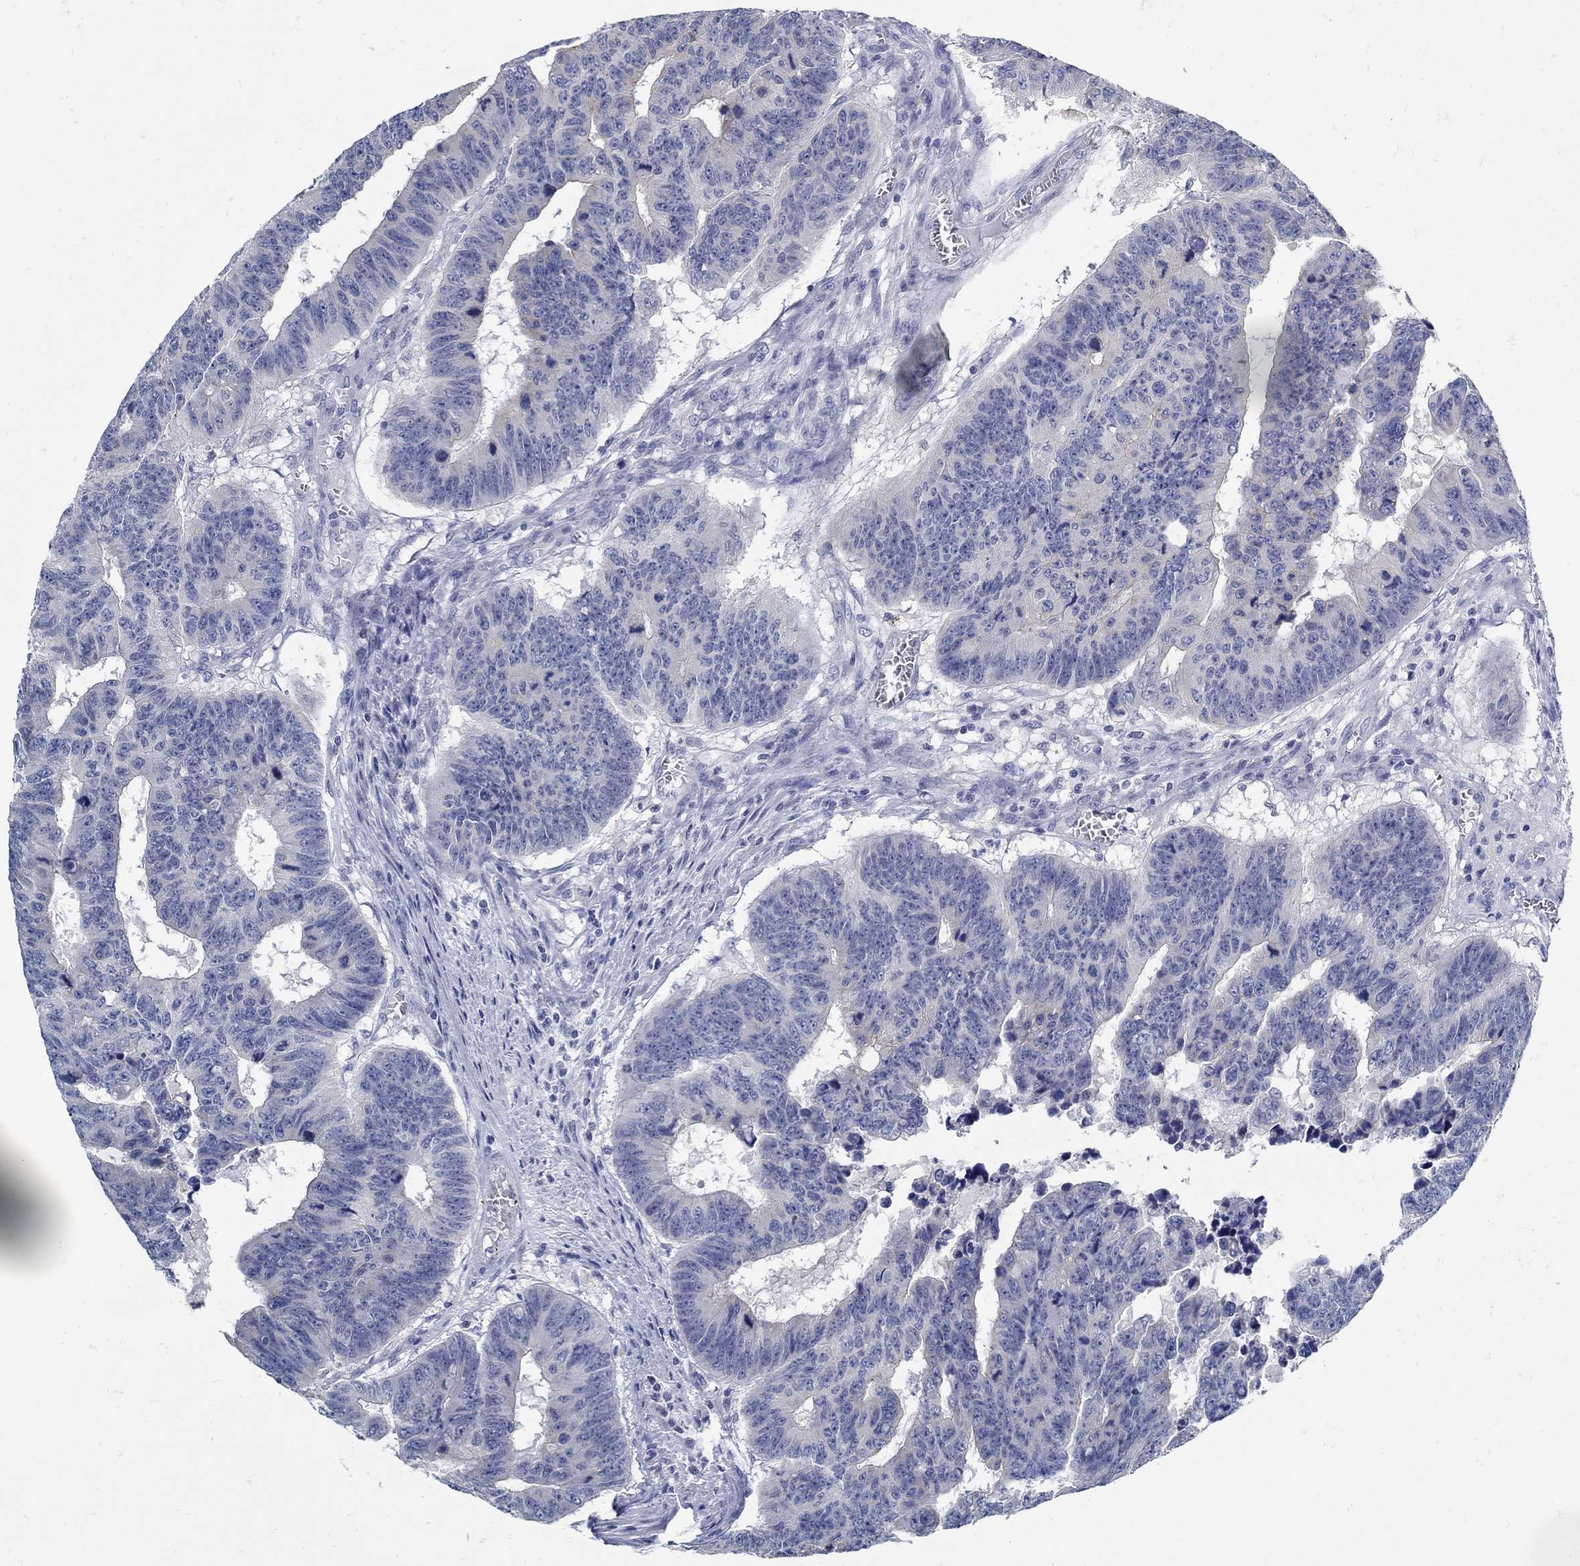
{"staining": {"intensity": "negative", "quantity": "none", "location": "none"}, "tissue": "colorectal cancer", "cell_type": "Tumor cells", "image_type": "cancer", "snomed": [{"axis": "morphology", "description": "Adenocarcinoma, NOS"}, {"axis": "topography", "description": "Appendix"}, {"axis": "topography", "description": "Colon"}, {"axis": "topography", "description": "Cecum"}, {"axis": "topography", "description": "Colon asc"}], "caption": "Photomicrograph shows no significant protein expression in tumor cells of adenocarcinoma (colorectal).", "gene": "ZFAND4", "patient": {"sex": "female", "age": 85}}